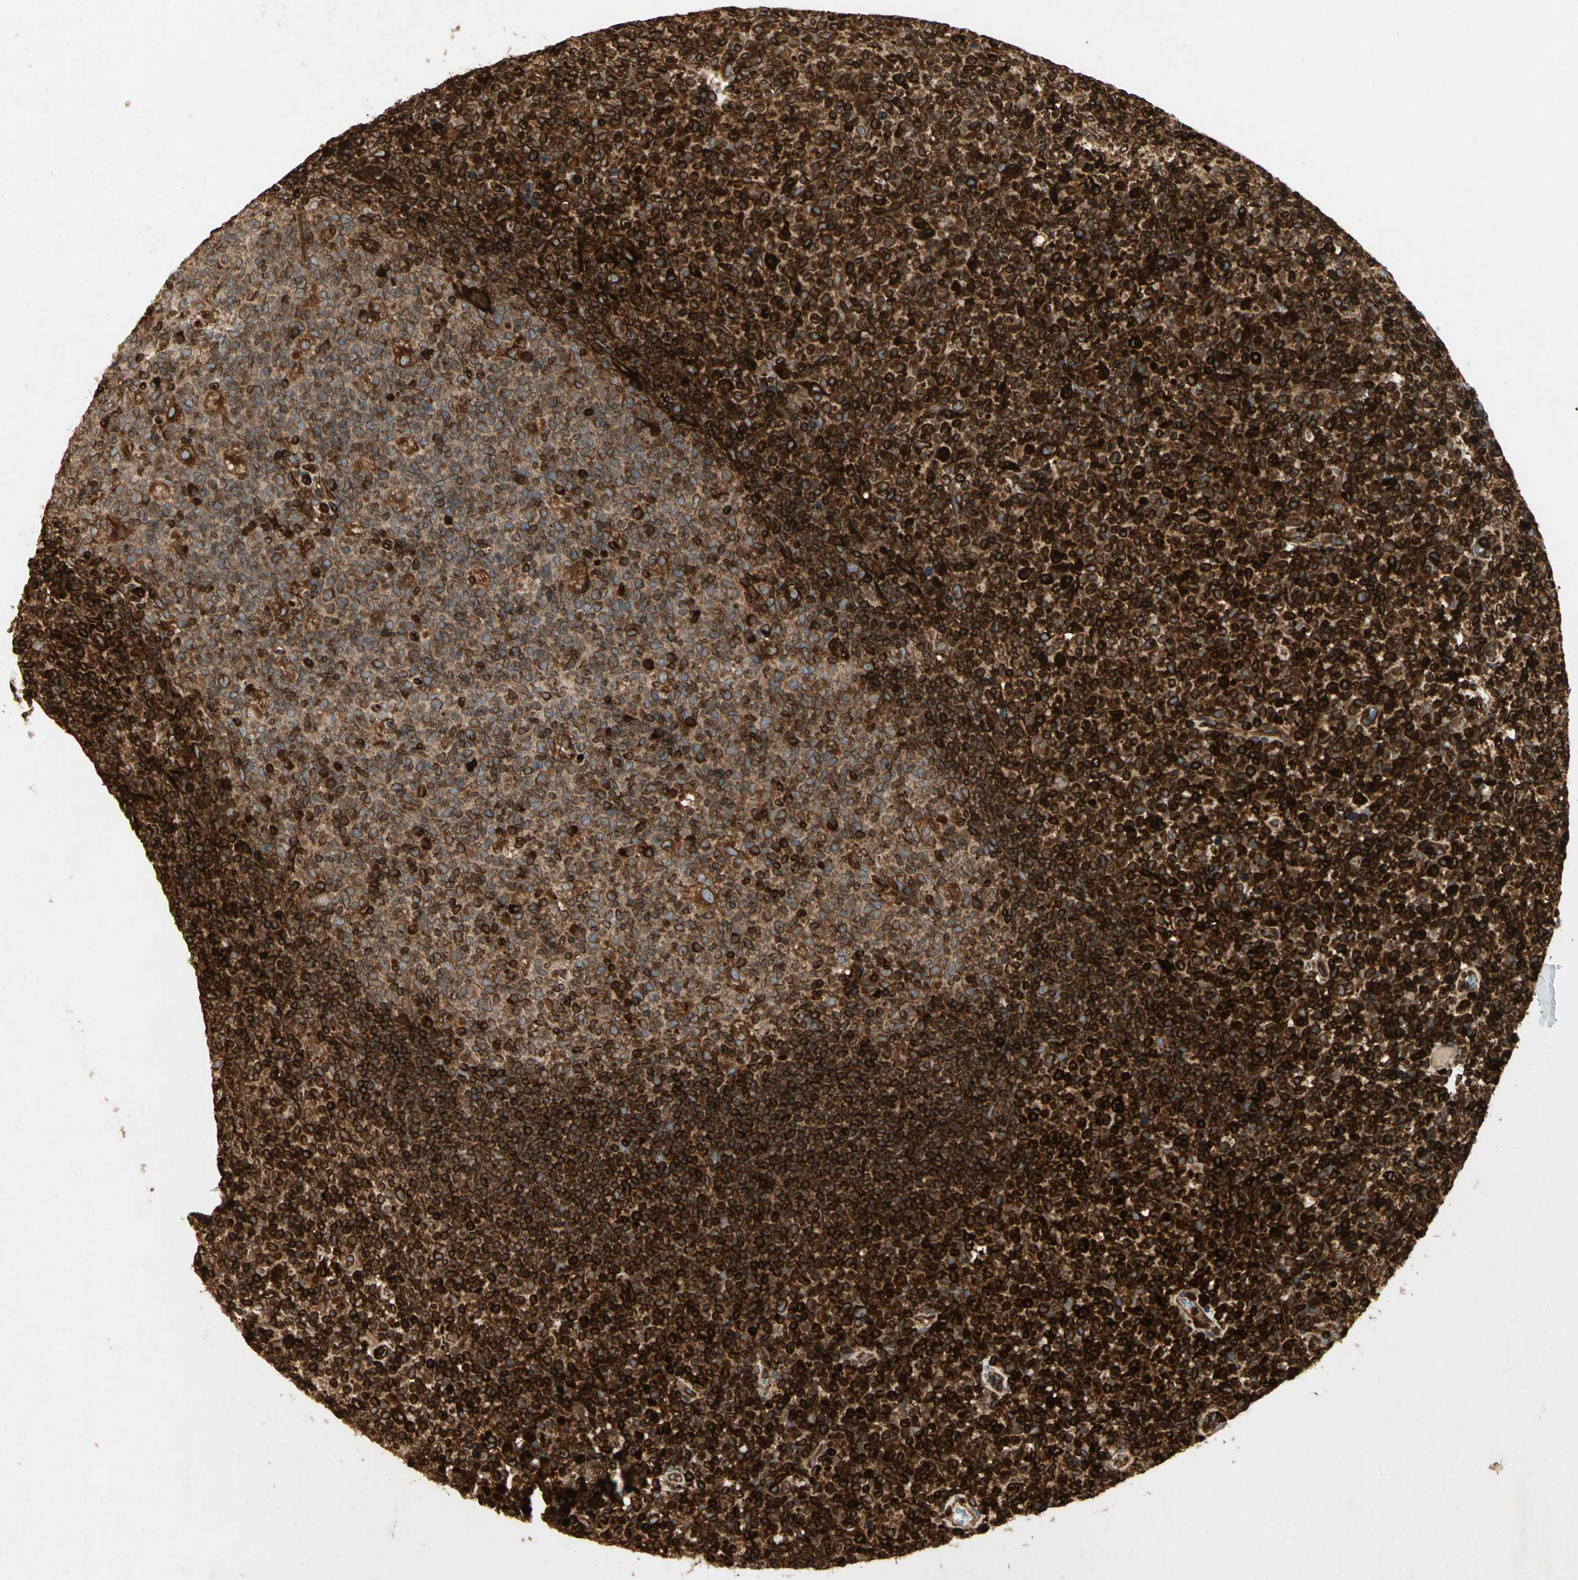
{"staining": {"intensity": "strong", "quantity": ">75%", "location": "cytoplasmic/membranous"}, "tissue": "lymph node", "cell_type": "Germinal center cells", "image_type": "normal", "snomed": [{"axis": "morphology", "description": "Normal tissue, NOS"}, {"axis": "morphology", "description": "Inflammation, NOS"}, {"axis": "topography", "description": "Lymph node"}], "caption": "Immunohistochemistry of benign lymph node demonstrates high levels of strong cytoplasmic/membranous expression in about >75% of germinal center cells. (brown staining indicates protein expression, while blue staining denotes nuclei).", "gene": "TAPBP", "patient": {"sex": "male", "age": 55}}